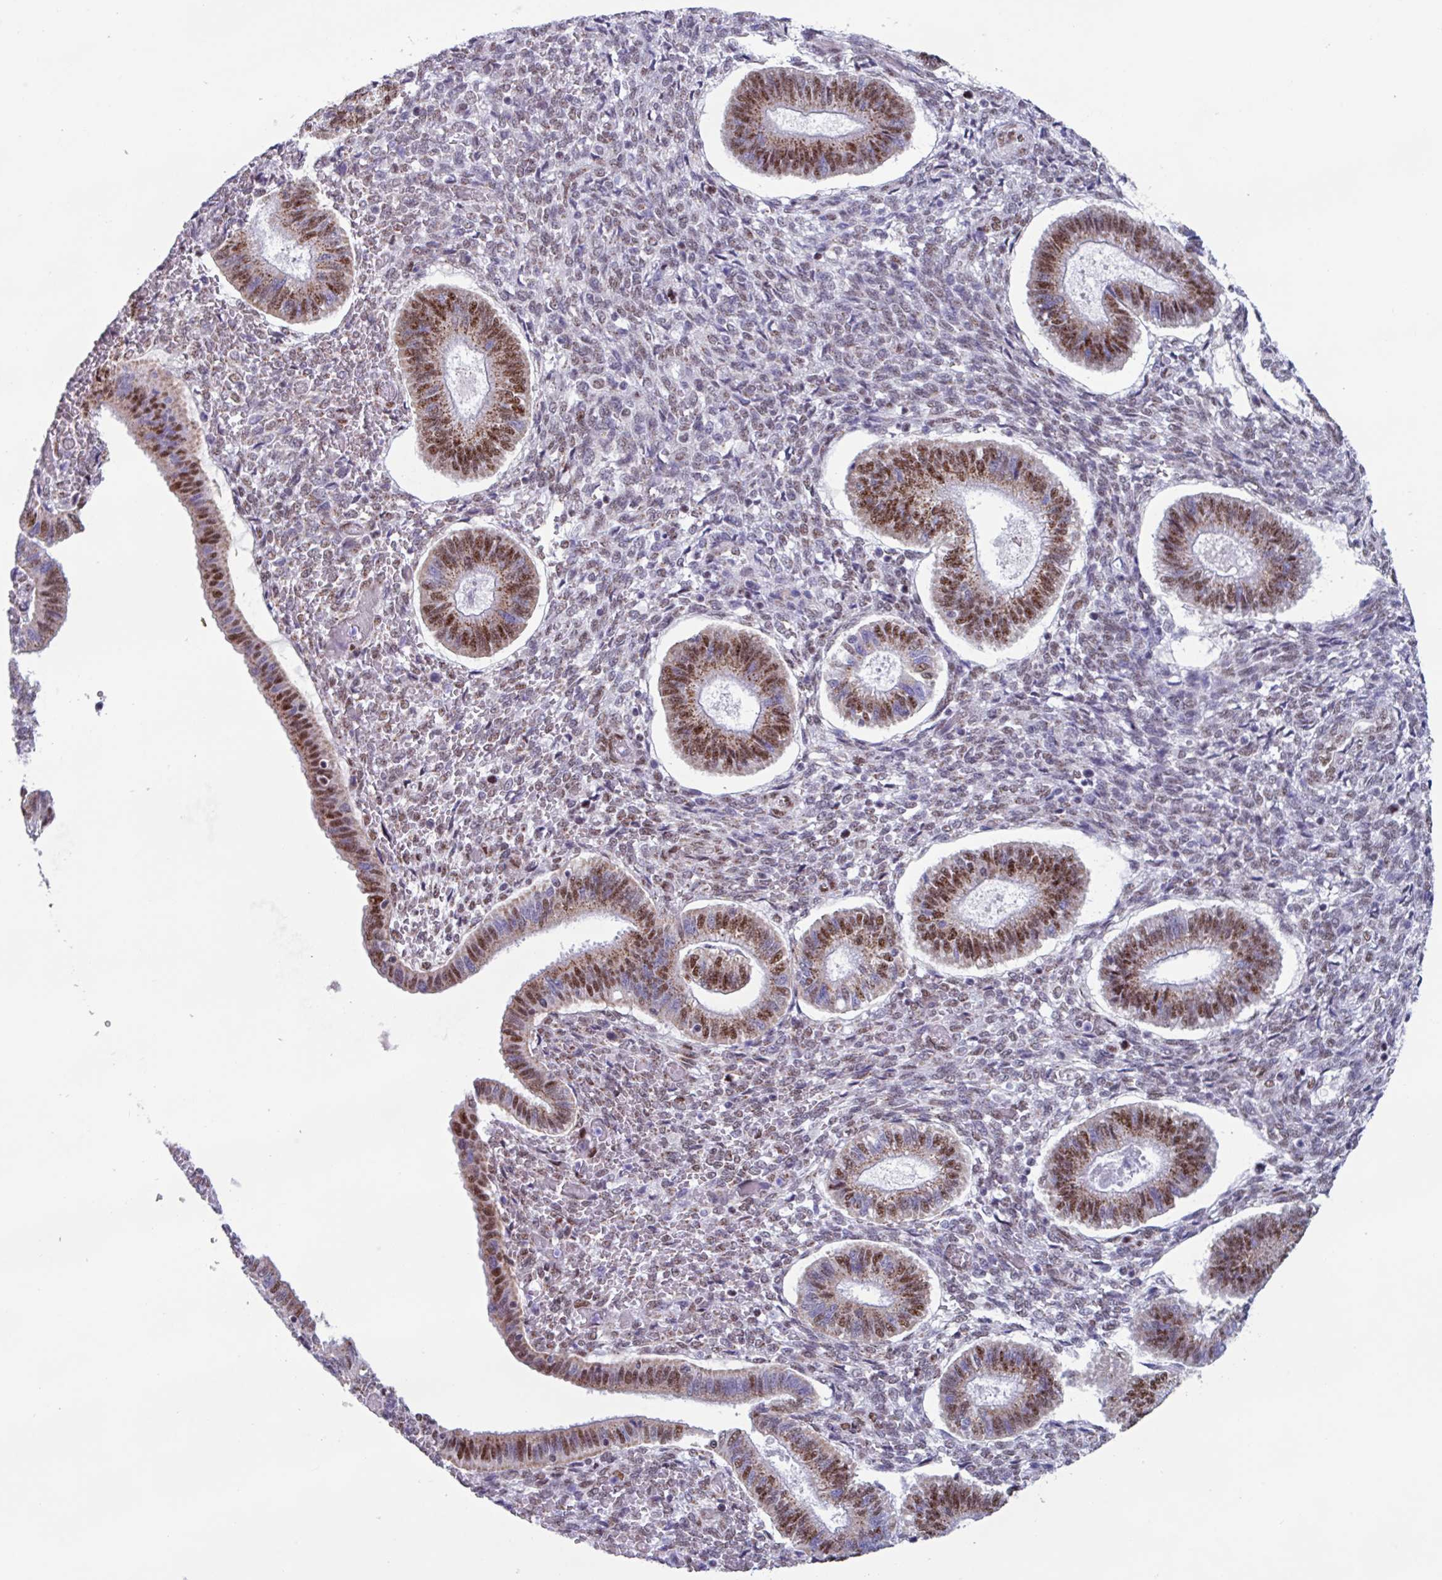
{"staining": {"intensity": "weak", "quantity": "<25%", "location": "nuclear"}, "tissue": "endometrium", "cell_type": "Cells in endometrial stroma", "image_type": "normal", "snomed": [{"axis": "morphology", "description": "Normal tissue, NOS"}, {"axis": "topography", "description": "Endometrium"}], "caption": "Immunohistochemistry (IHC) of unremarkable human endometrium reveals no expression in cells in endometrial stroma. (Immunohistochemistry, brightfield microscopy, high magnification).", "gene": "PUF60", "patient": {"sex": "female", "age": 25}}